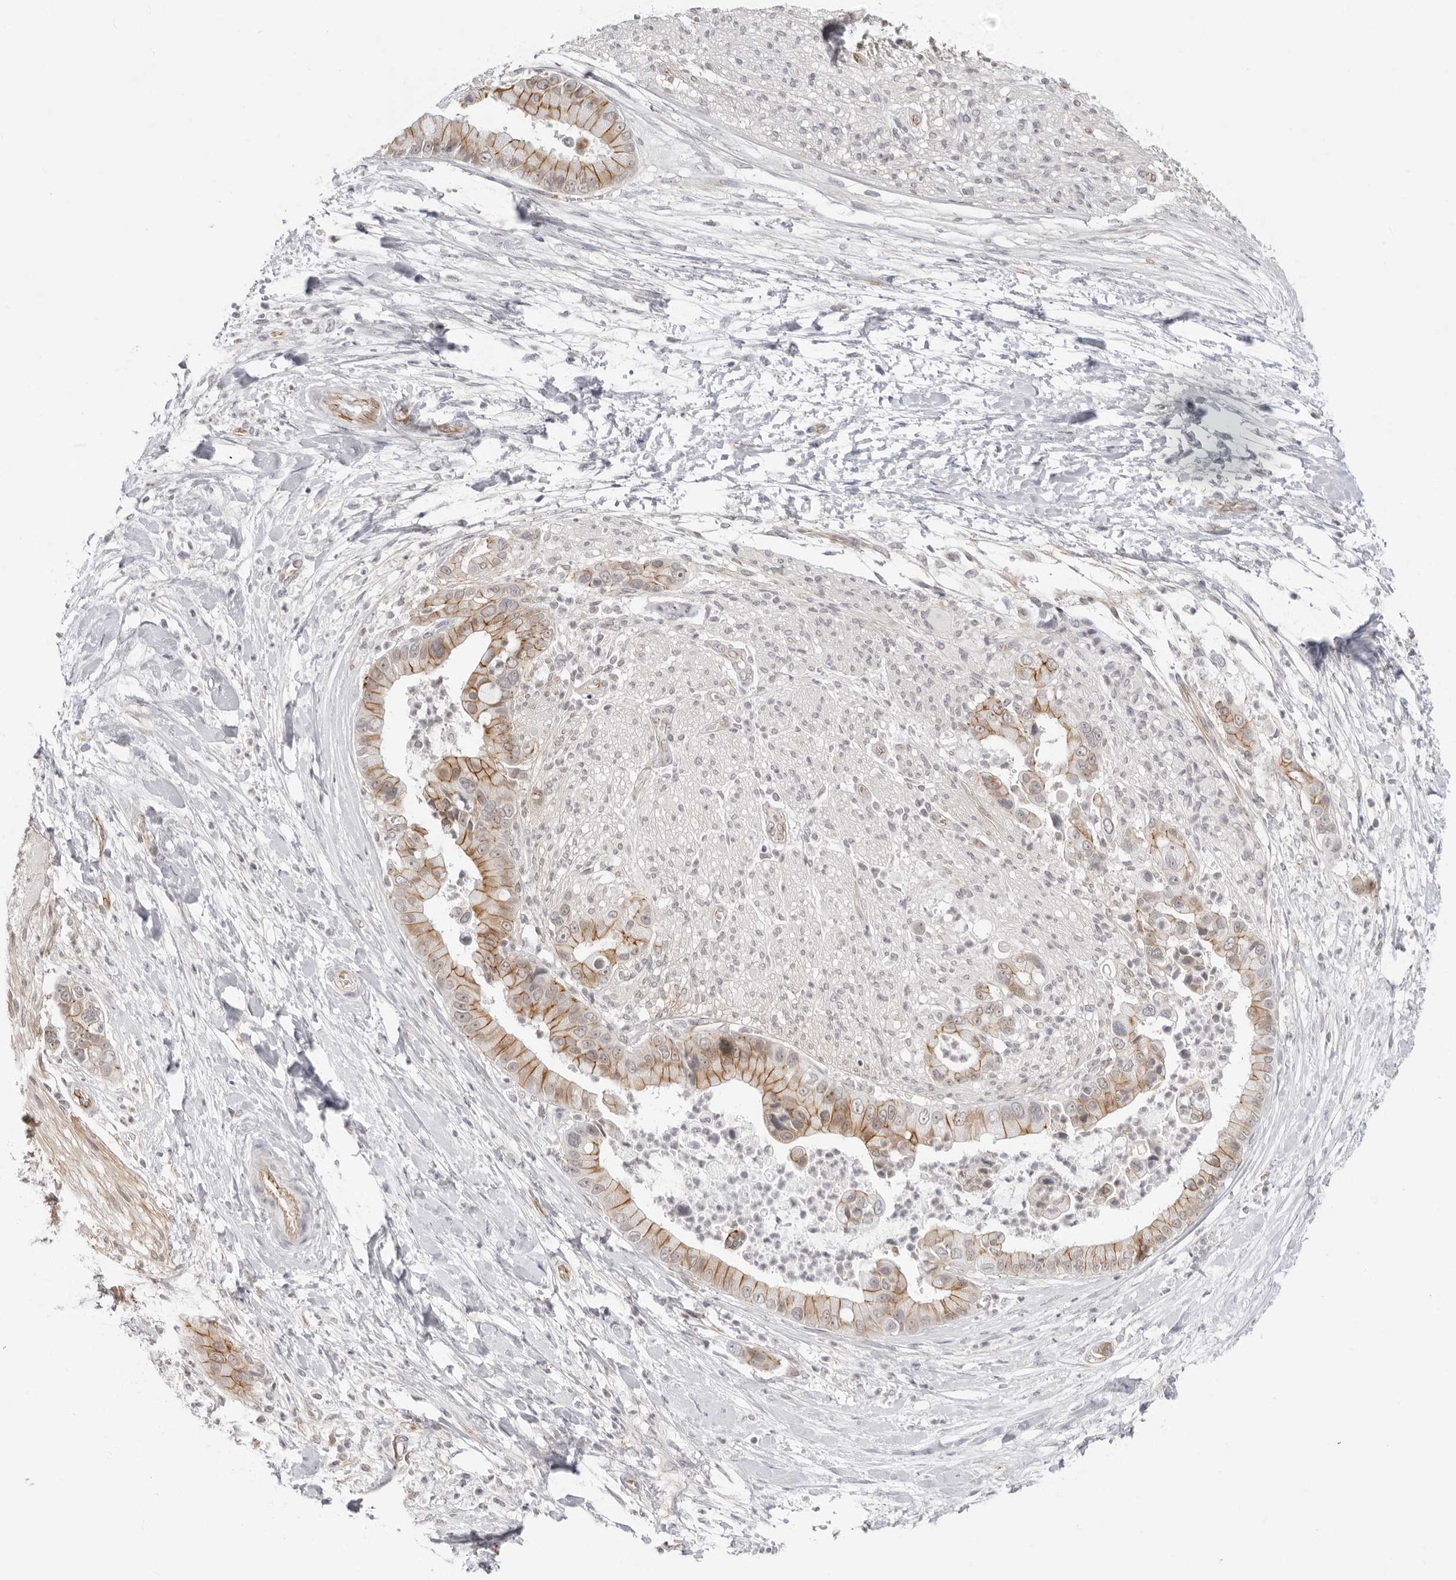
{"staining": {"intensity": "moderate", "quantity": ">75%", "location": "cytoplasmic/membranous"}, "tissue": "liver cancer", "cell_type": "Tumor cells", "image_type": "cancer", "snomed": [{"axis": "morphology", "description": "Cholangiocarcinoma"}, {"axis": "topography", "description": "Liver"}], "caption": "This micrograph shows immunohistochemistry staining of cholangiocarcinoma (liver), with medium moderate cytoplasmic/membranous staining in approximately >75% of tumor cells.", "gene": "TRAPPC3", "patient": {"sex": "female", "age": 54}}